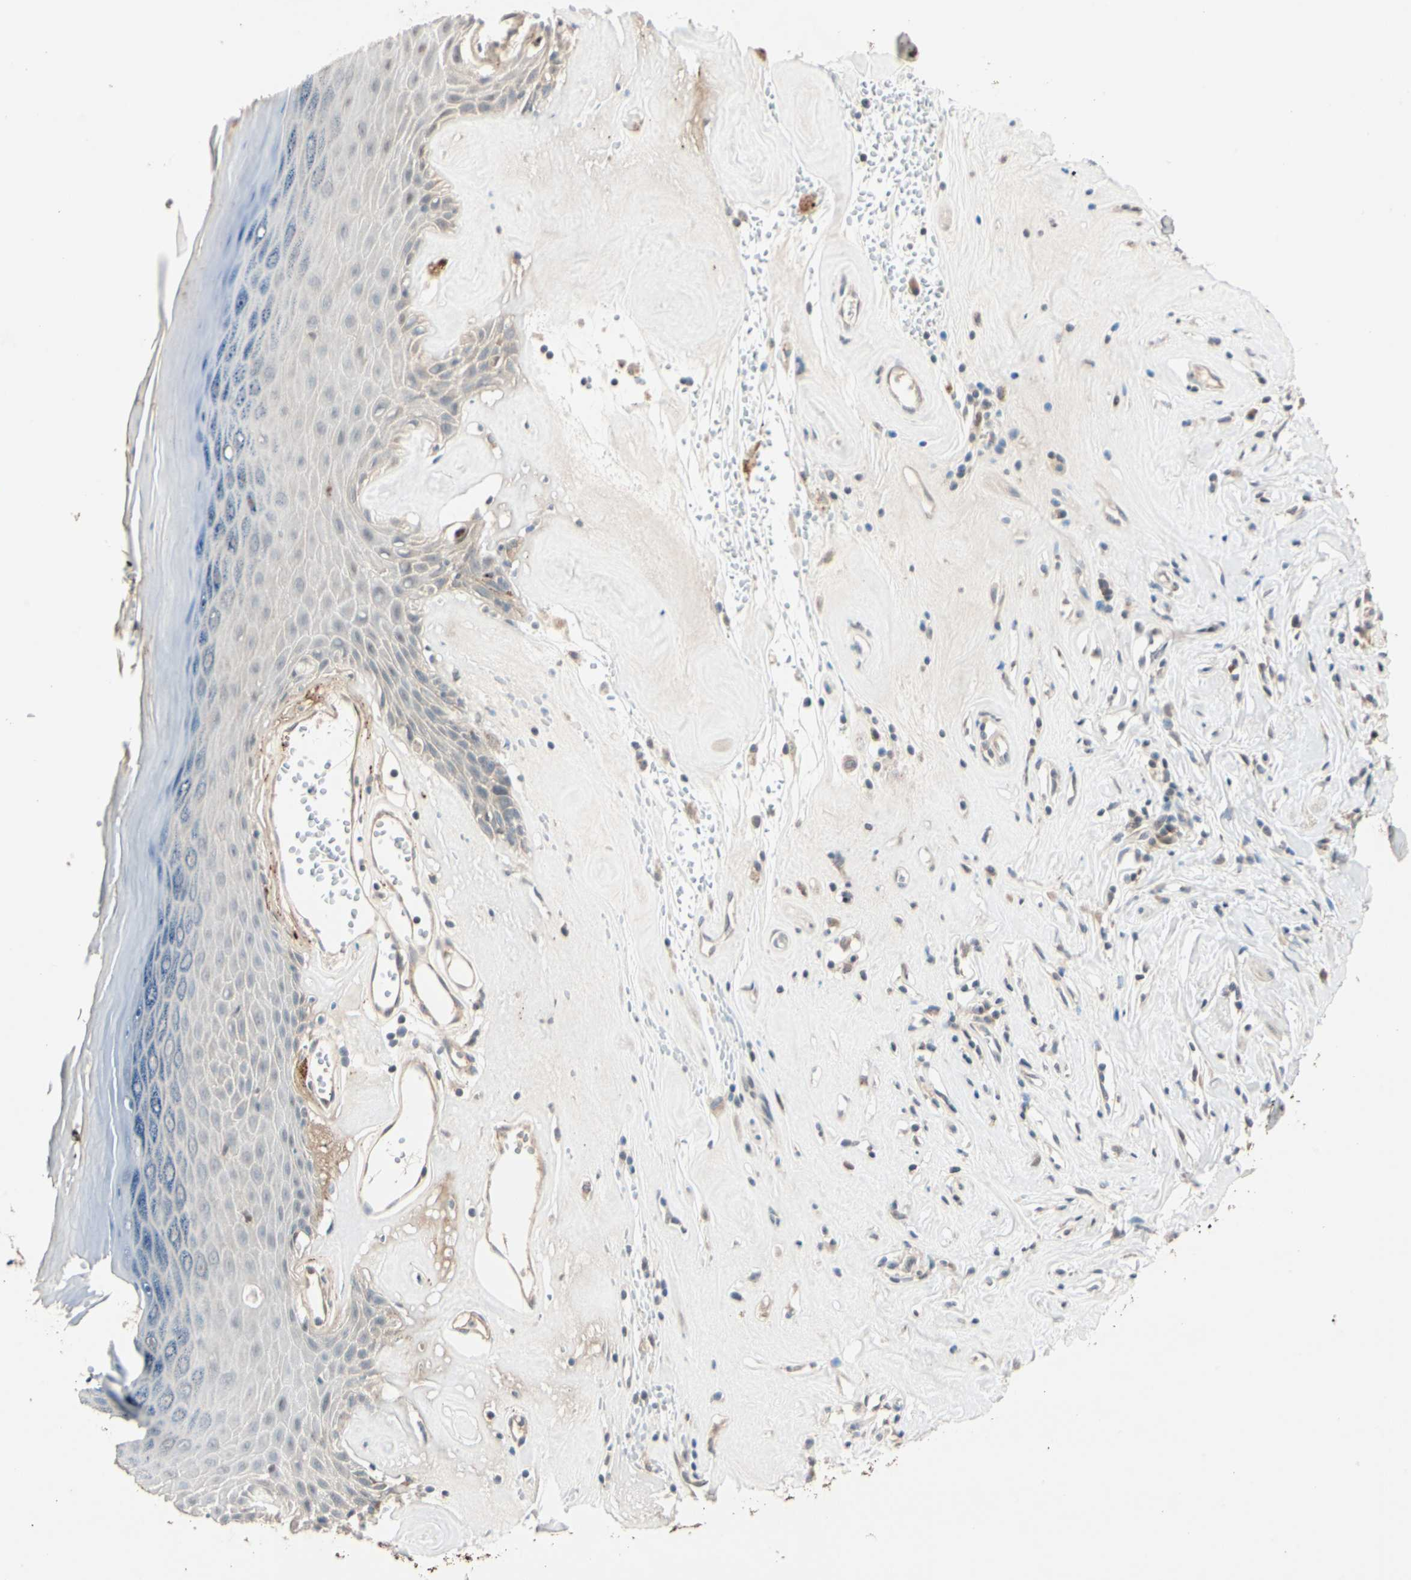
{"staining": {"intensity": "weak", "quantity": "<25%", "location": "cytoplasmic/membranous"}, "tissue": "skin", "cell_type": "Epidermal cells", "image_type": "normal", "snomed": [{"axis": "morphology", "description": "Normal tissue, NOS"}, {"axis": "morphology", "description": "Inflammation, NOS"}, {"axis": "topography", "description": "Vulva"}], "caption": "Photomicrograph shows no significant protein positivity in epidermal cells of normal skin.", "gene": "ACSL5", "patient": {"sex": "female", "age": 84}}